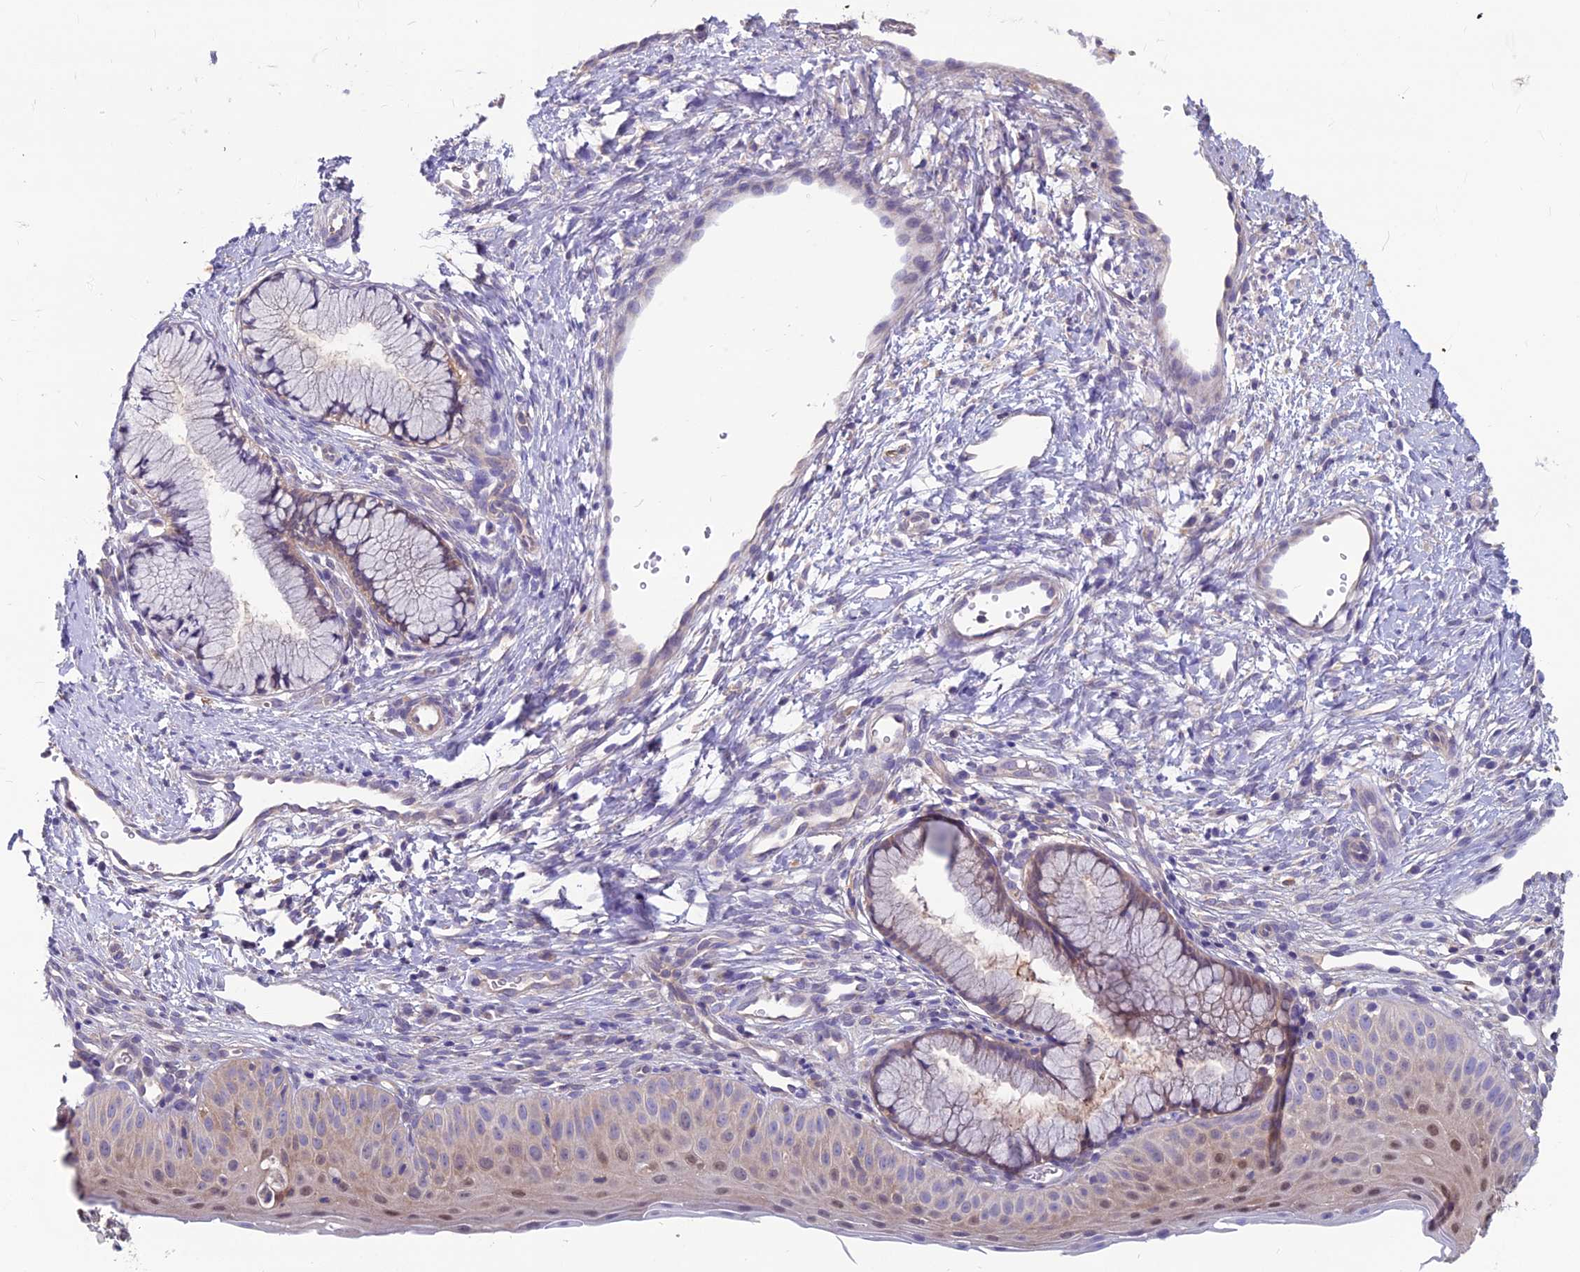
{"staining": {"intensity": "weak", "quantity": ">75%", "location": "cytoplasmic/membranous"}, "tissue": "cervix", "cell_type": "Glandular cells", "image_type": "normal", "snomed": [{"axis": "morphology", "description": "Normal tissue, NOS"}, {"axis": "topography", "description": "Cervix"}], "caption": "Cervix stained with DAB (3,3'-diaminobenzidine) immunohistochemistry (IHC) exhibits low levels of weak cytoplasmic/membranous expression in about >75% of glandular cells.", "gene": "MVD", "patient": {"sex": "female", "age": 36}}